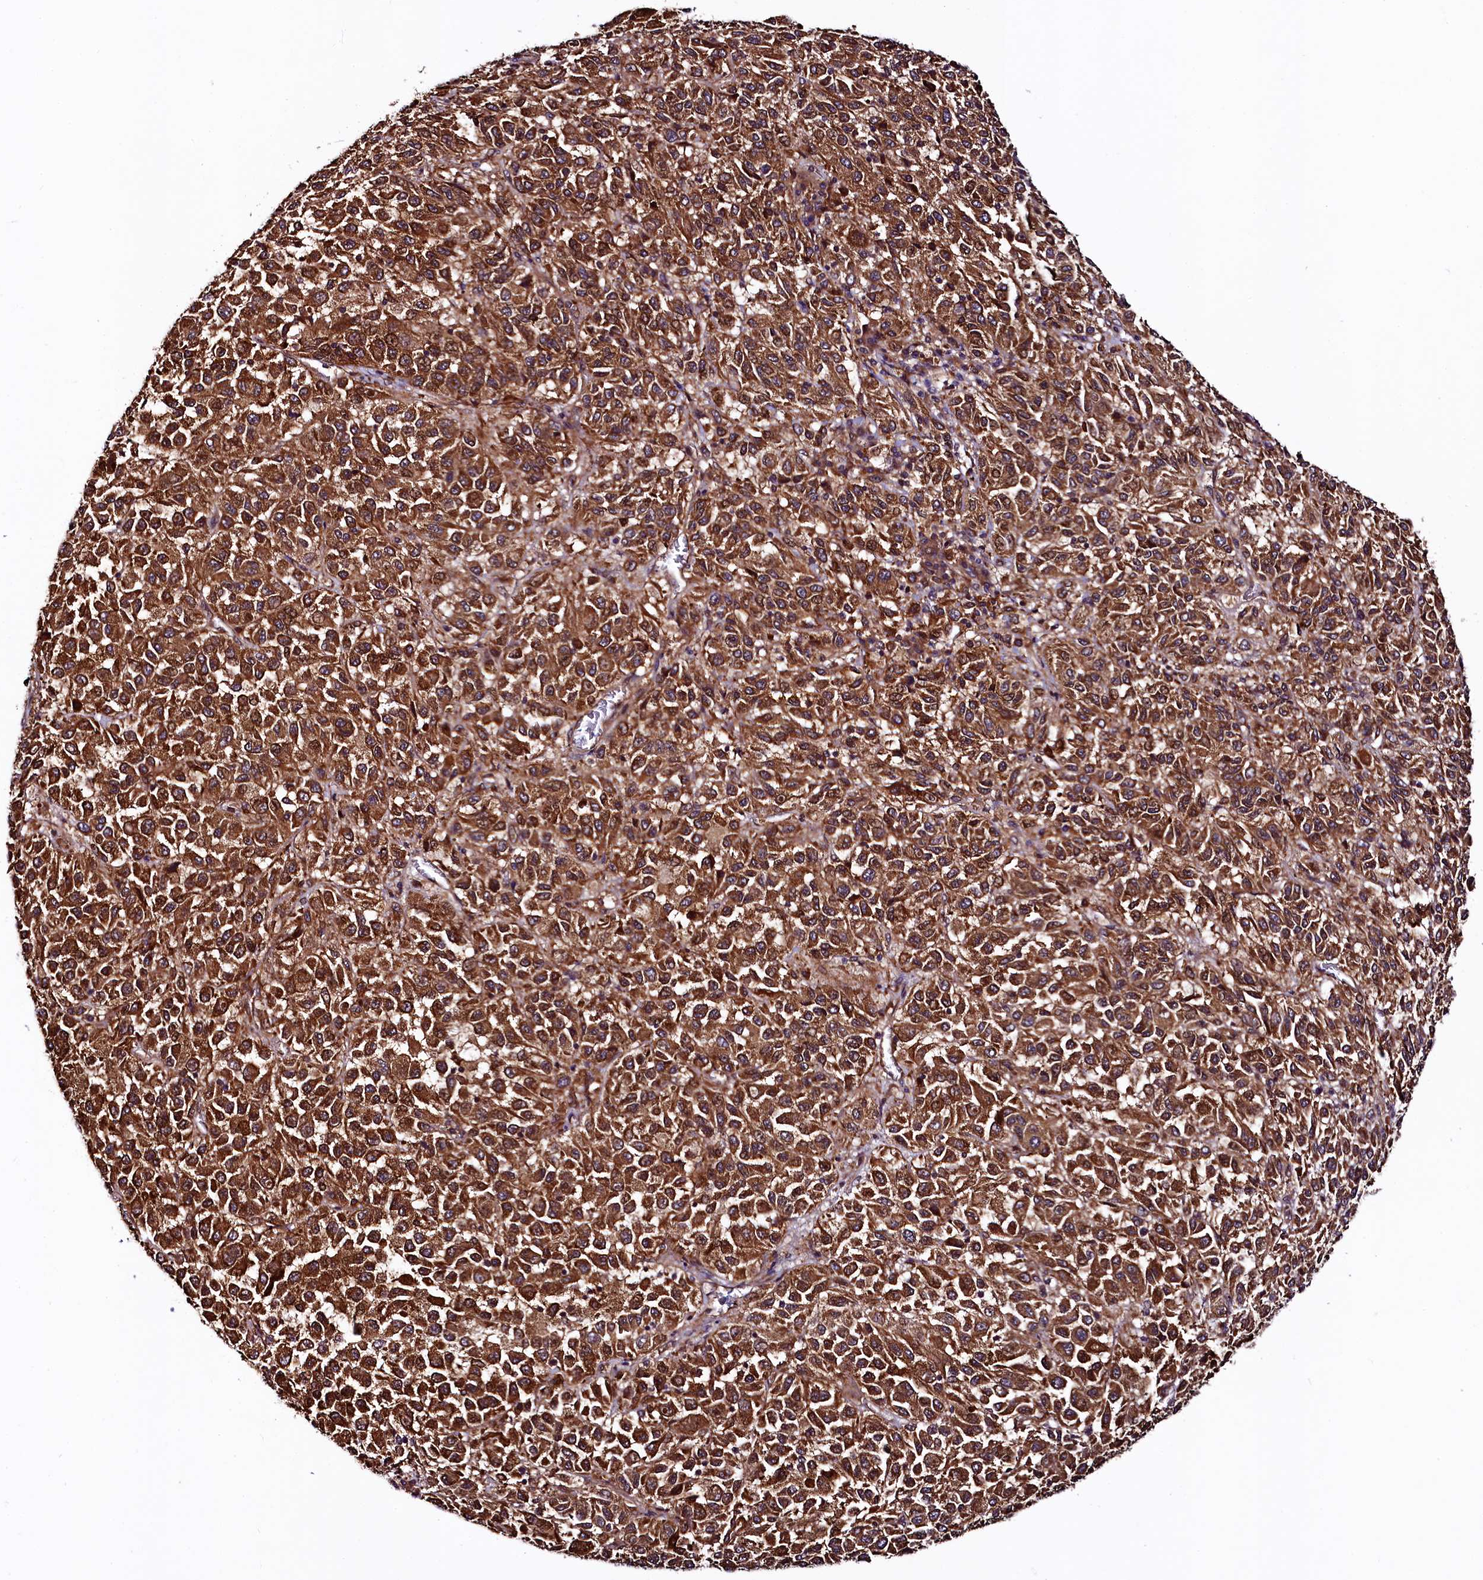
{"staining": {"intensity": "strong", "quantity": ">75%", "location": "cytoplasmic/membranous"}, "tissue": "melanoma", "cell_type": "Tumor cells", "image_type": "cancer", "snomed": [{"axis": "morphology", "description": "Malignant melanoma, Metastatic site"}, {"axis": "topography", "description": "Lung"}], "caption": "Immunohistochemistry (IHC) of human melanoma exhibits high levels of strong cytoplasmic/membranous staining in about >75% of tumor cells.", "gene": "VPS35", "patient": {"sex": "male", "age": 64}}